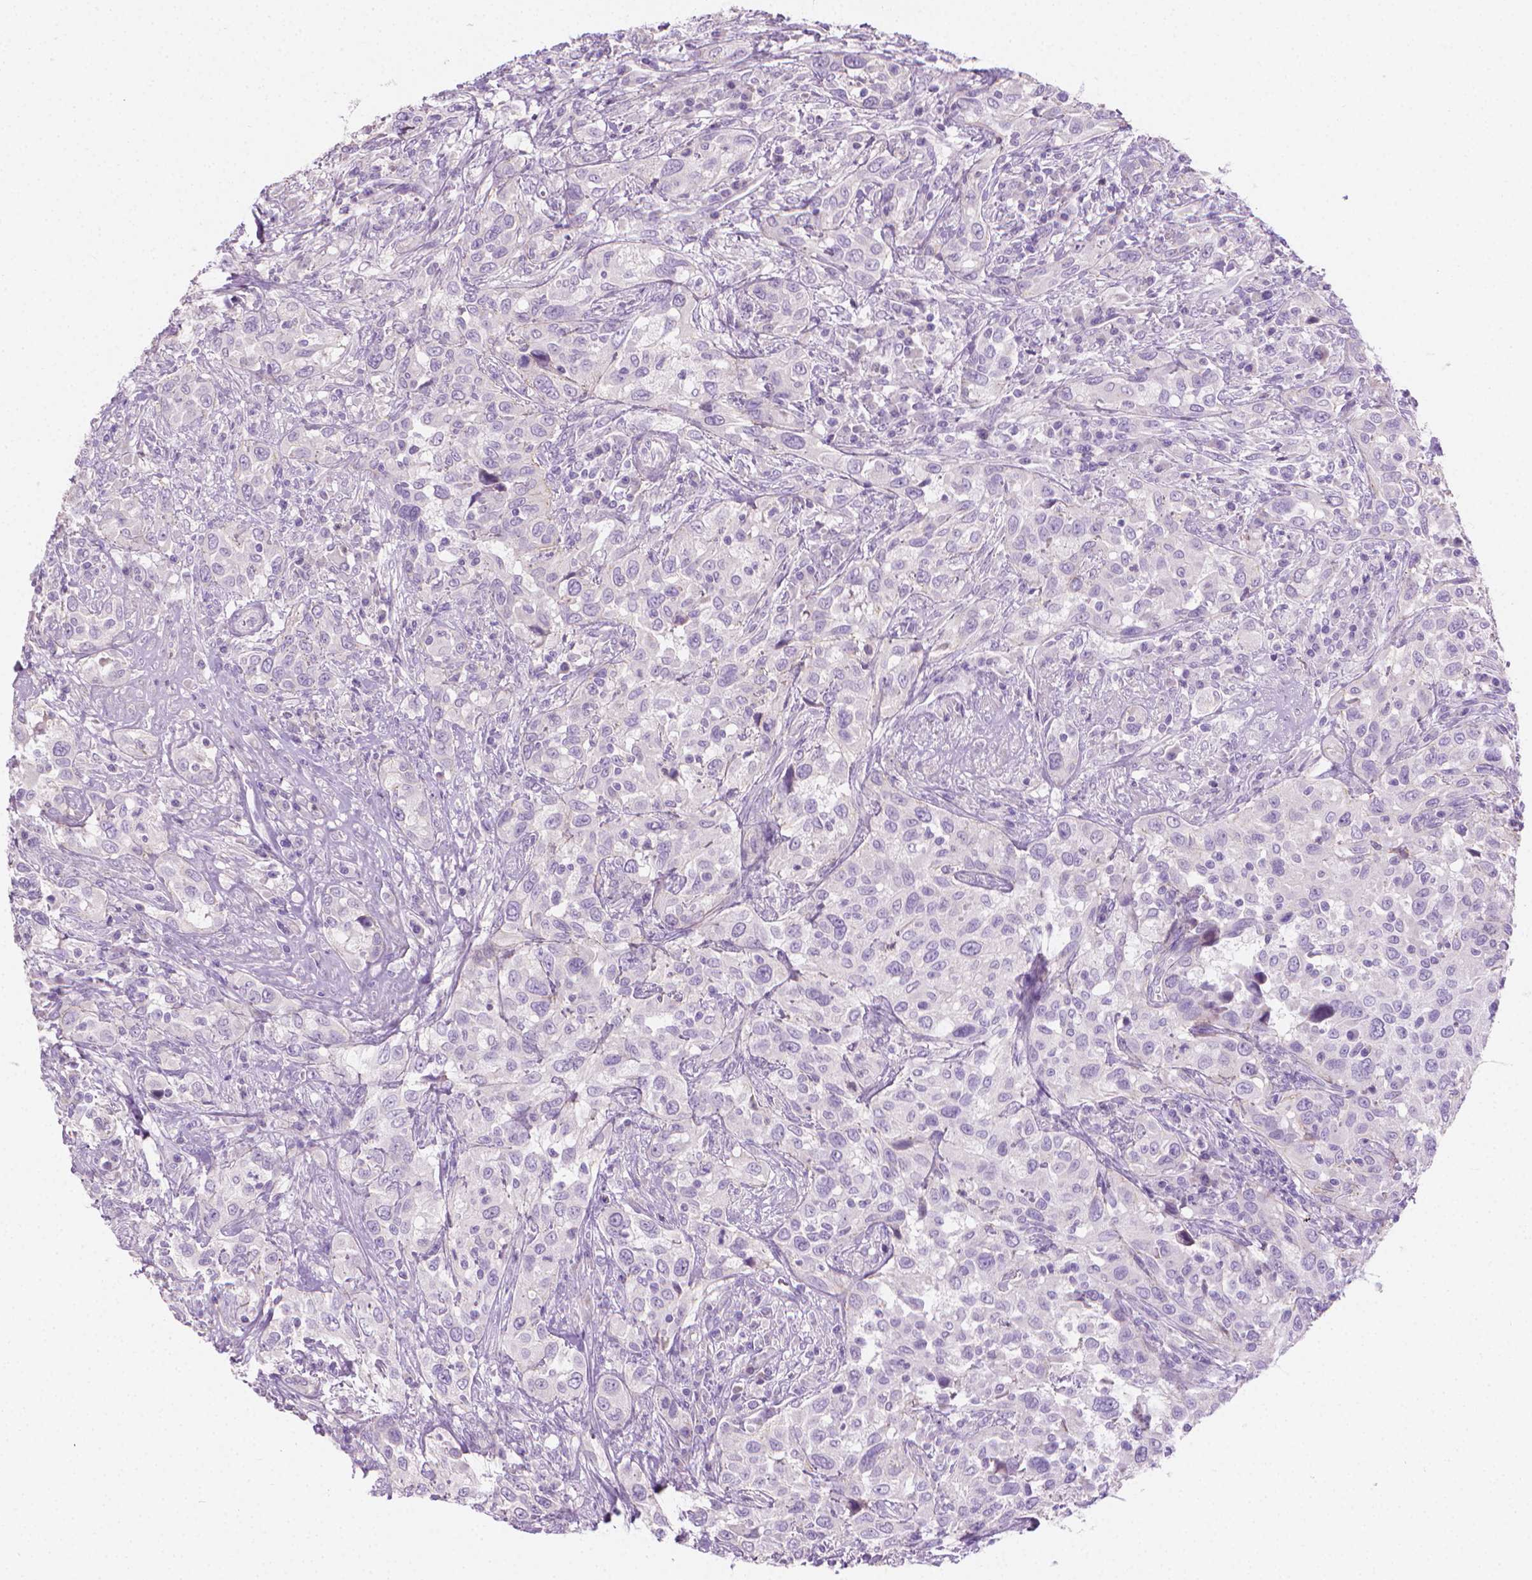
{"staining": {"intensity": "negative", "quantity": "none", "location": "none"}, "tissue": "urothelial cancer", "cell_type": "Tumor cells", "image_type": "cancer", "snomed": [{"axis": "morphology", "description": "Urothelial carcinoma, NOS"}, {"axis": "morphology", "description": "Urothelial carcinoma, High grade"}, {"axis": "topography", "description": "Urinary bladder"}], "caption": "Tumor cells are negative for protein expression in human high-grade urothelial carcinoma. (Brightfield microscopy of DAB (3,3'-diaminobenzidine) IHC at high magnification).", "gene": "CABCOCO1", "patient": {"sex": "female", "age": 64}}